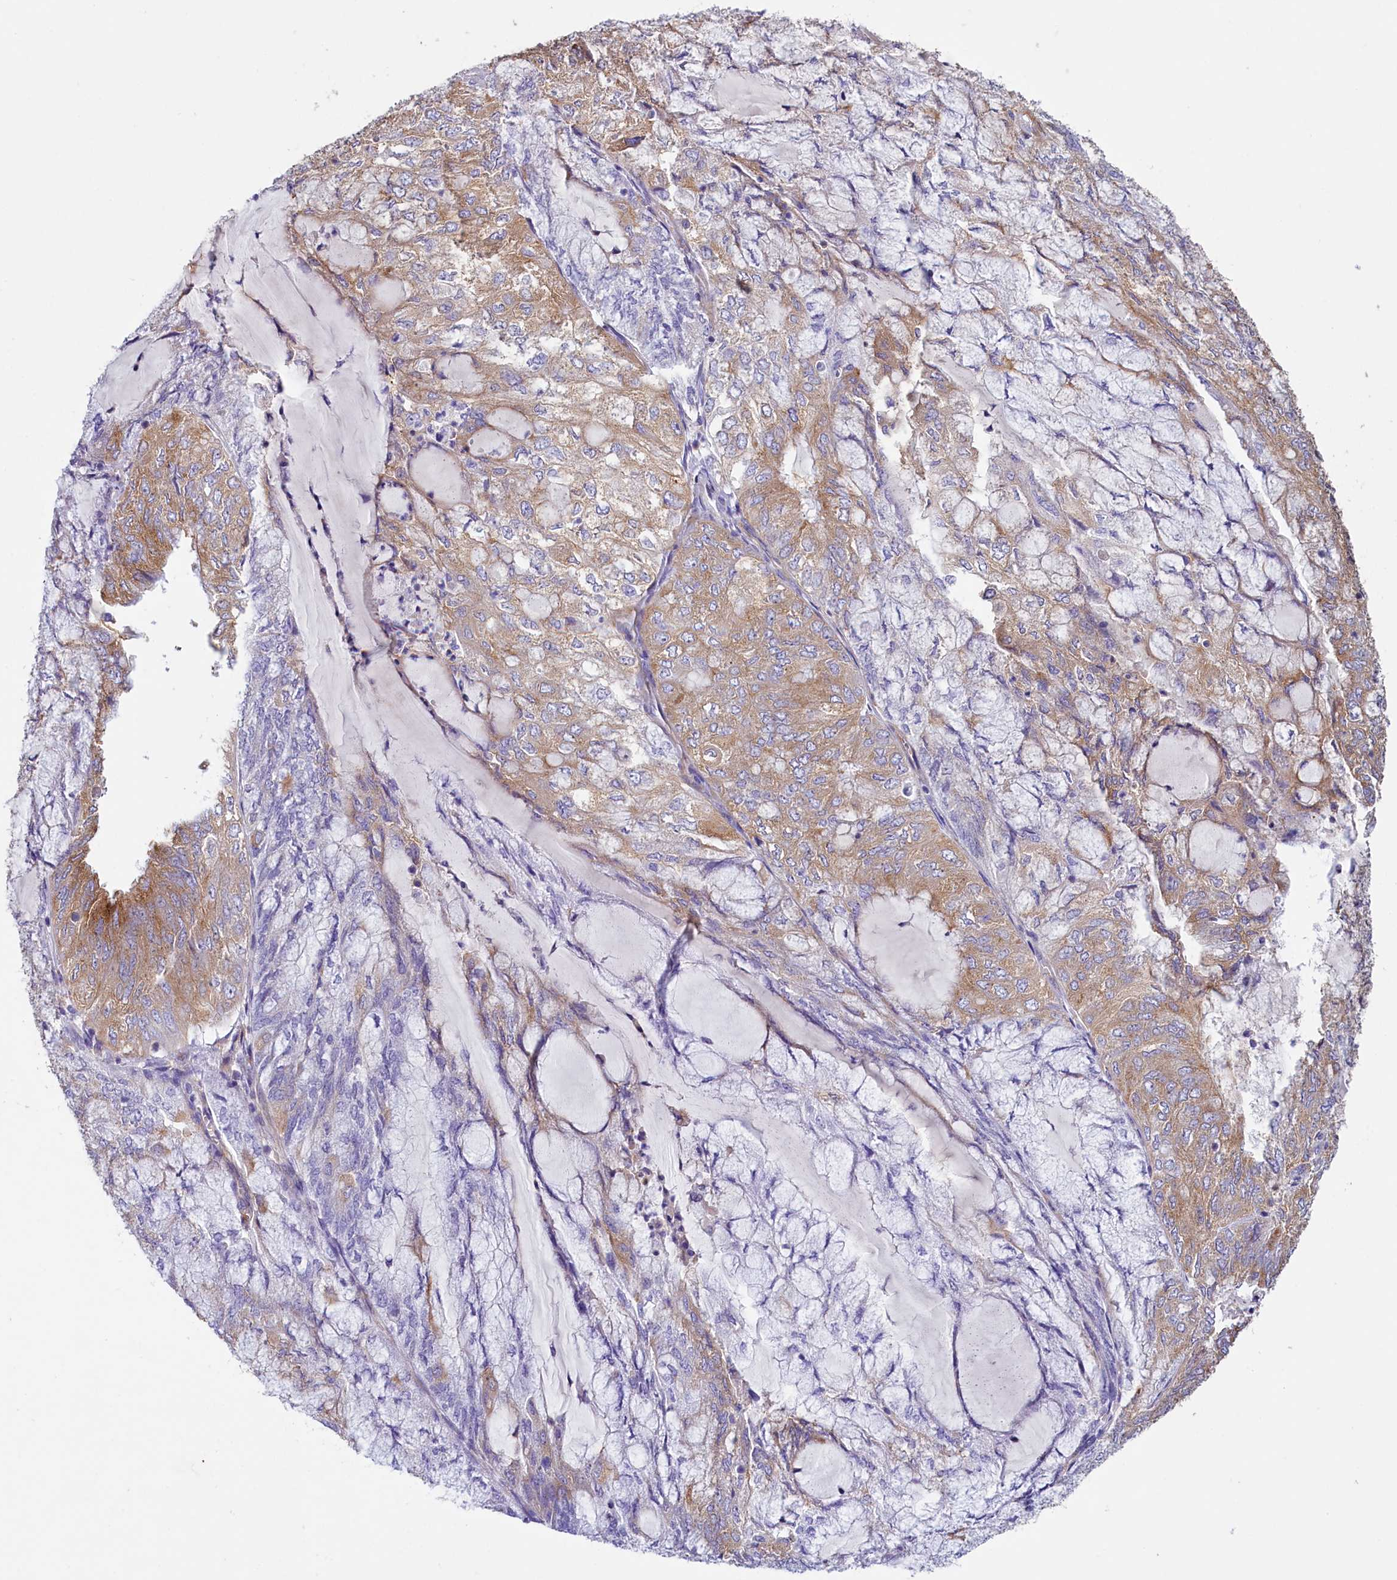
{"staining": {"intensity": "moderate", "quantity": ">75%", "location": "cytoplasmic/membranous"}, "tissue": "endometrial cancer", "cell_type": "Tumor cells", "image_type": "cancer", "snomed": [{"axis": "morphology", "description": "Adenocarcinoma, NOS"}, {"axis": "topography", "description": "Endometrium"}], "caption": "Endometrial cancer (adenocarcinoma) stained for a protein displays moderate cytoplasmic/membranous positivity in tumor cells. (Brightfield microscopy of DAB IHC at high magnification).", "gene": "GPR21", "patient": {"sex": "female", "age": 81}}